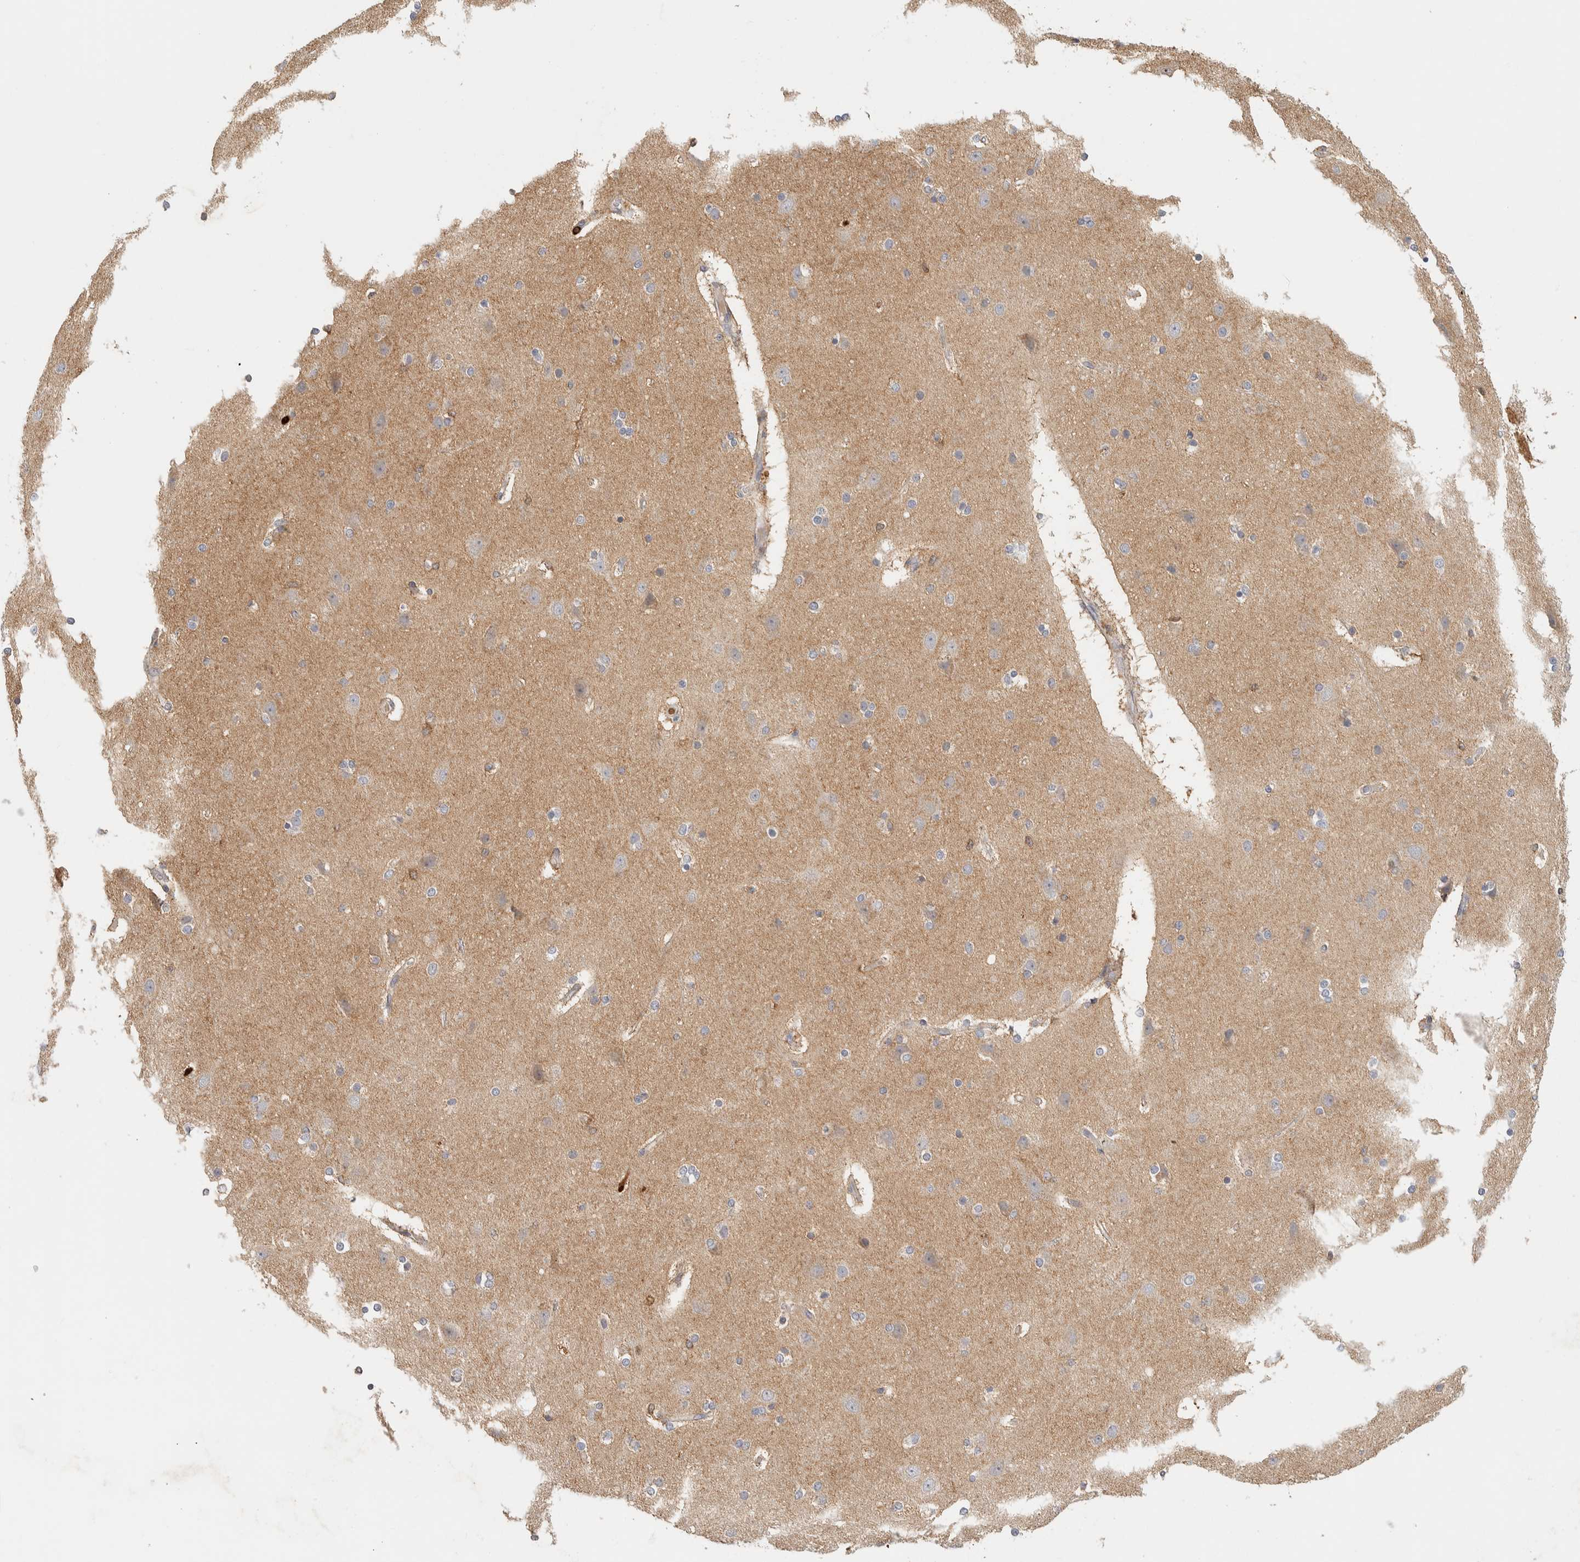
{"staining": {"intensity": "weak", "quantity": "25%-75%", "location": "cytoplasmic/membranous"}, "tissue": "cerebral cortex", "cell_type": "Endothelial cells", "image_type": "normal", "snomed": [{"axis": "morphology", "description": "Normal tissue, NOS"}, {"axis": "topography", "description": "Cerebral cortex"}], "caption": "Immunohistochemical staining of unremarkable human cerebral cortex displays 25%-75% levels of weak cytoplasmic/membranous protein positivity in approximately 25%-75% of endothelial cells.", "gene": "RUNDC1", "patient": {"sex": "female", "age": 54}}